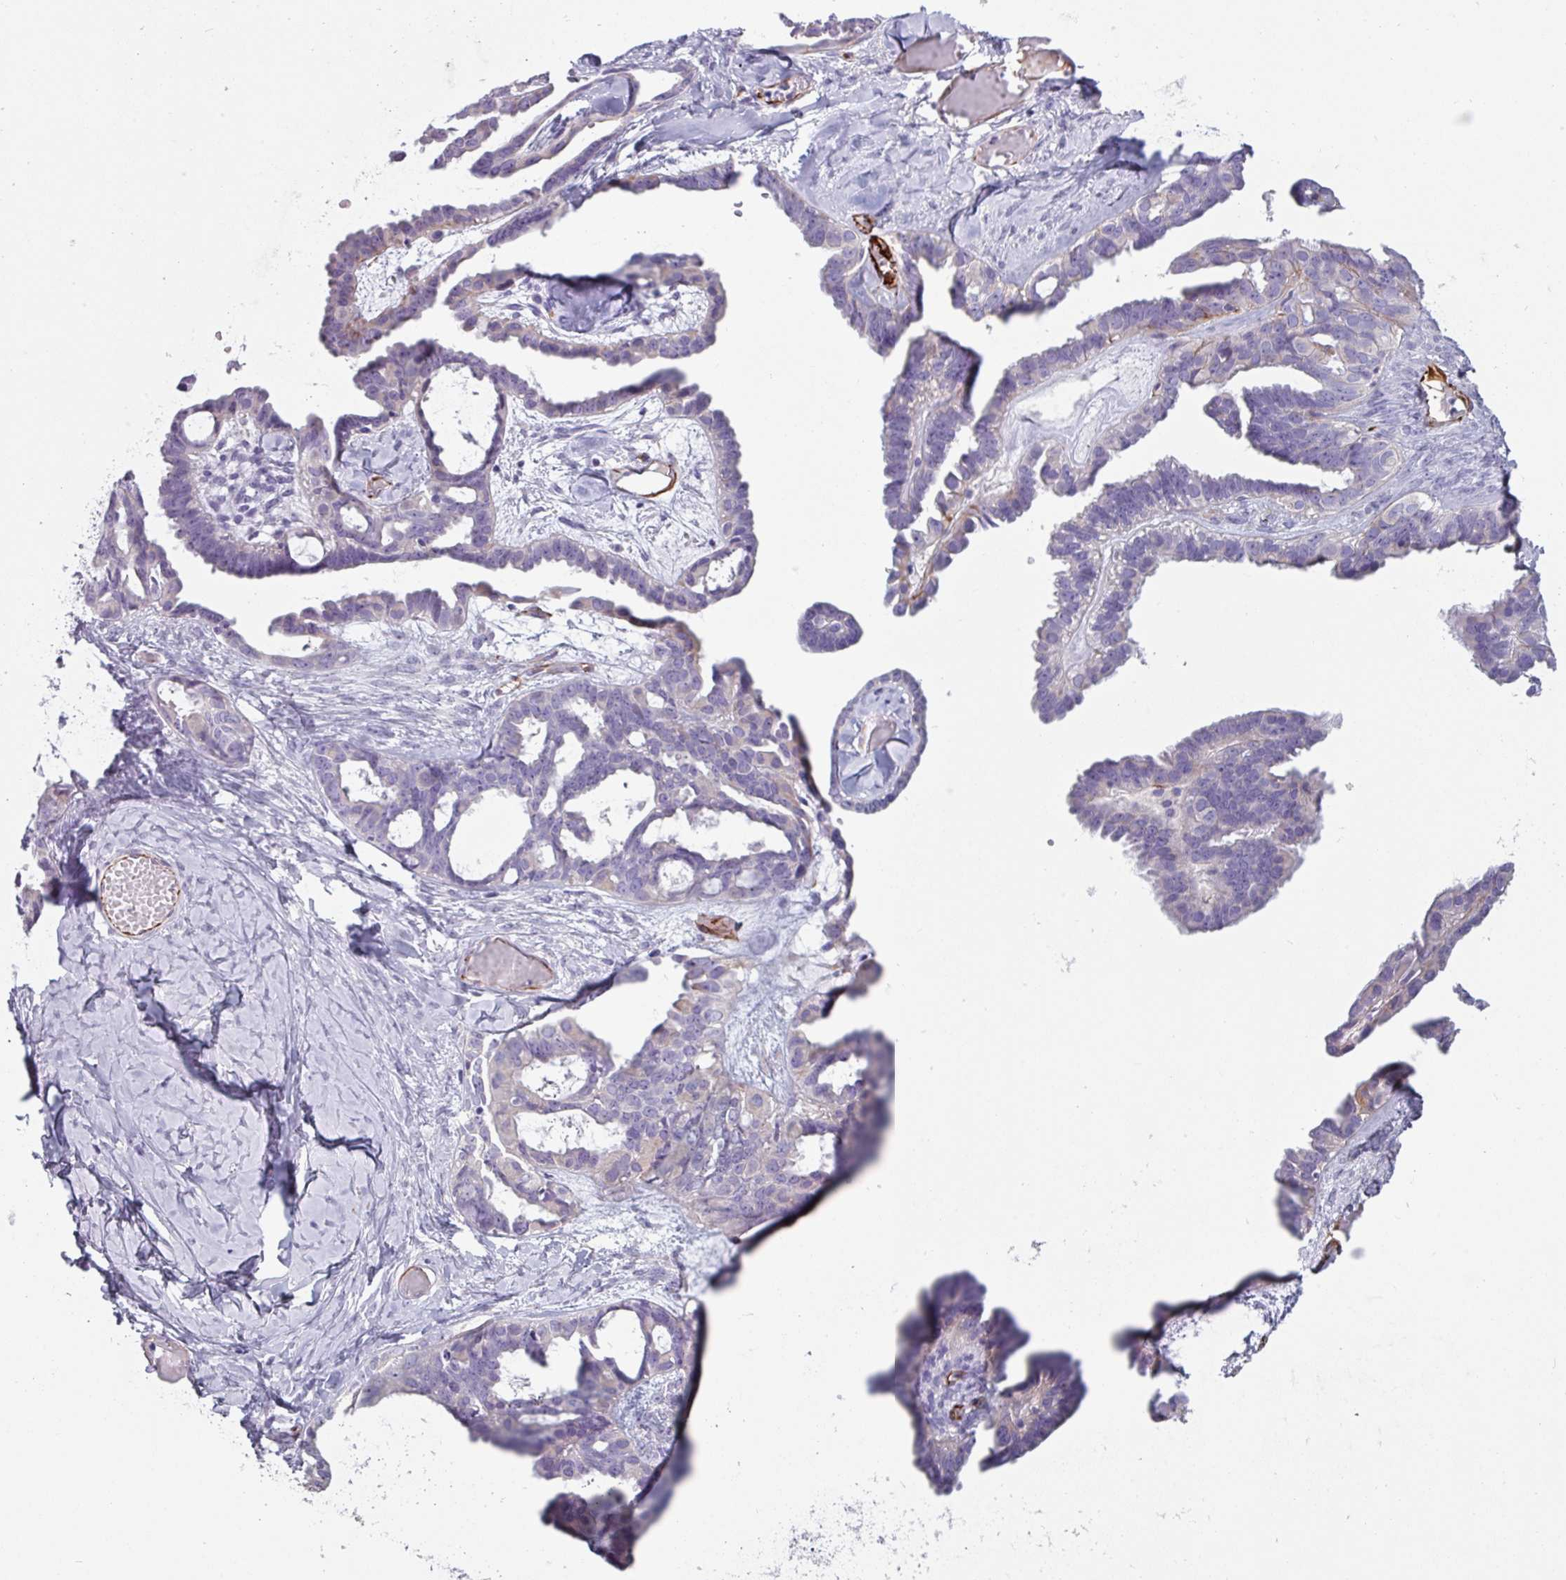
{"staining": {"intensity": "negative", "quantity": "none", "location": "none"}, "tissue": "ovarian cancer", "cell_type": "Tumor cells", "image_type": "cancer", "snomed": [{"axis": "morphology", "description": "Cystadenocarcinoma, serous, NOS"}, {"axis": "topography", "description": "Ovary"}], "caption": "High power microscopy histopathology image of an immunohistochemistry histopathology image of ovarian cancer (serous cystadenocarcinoma), revealing no significant expression in tumor cells.", "gene": "BTD", "patient": {"sex": "female", "age": 69}}